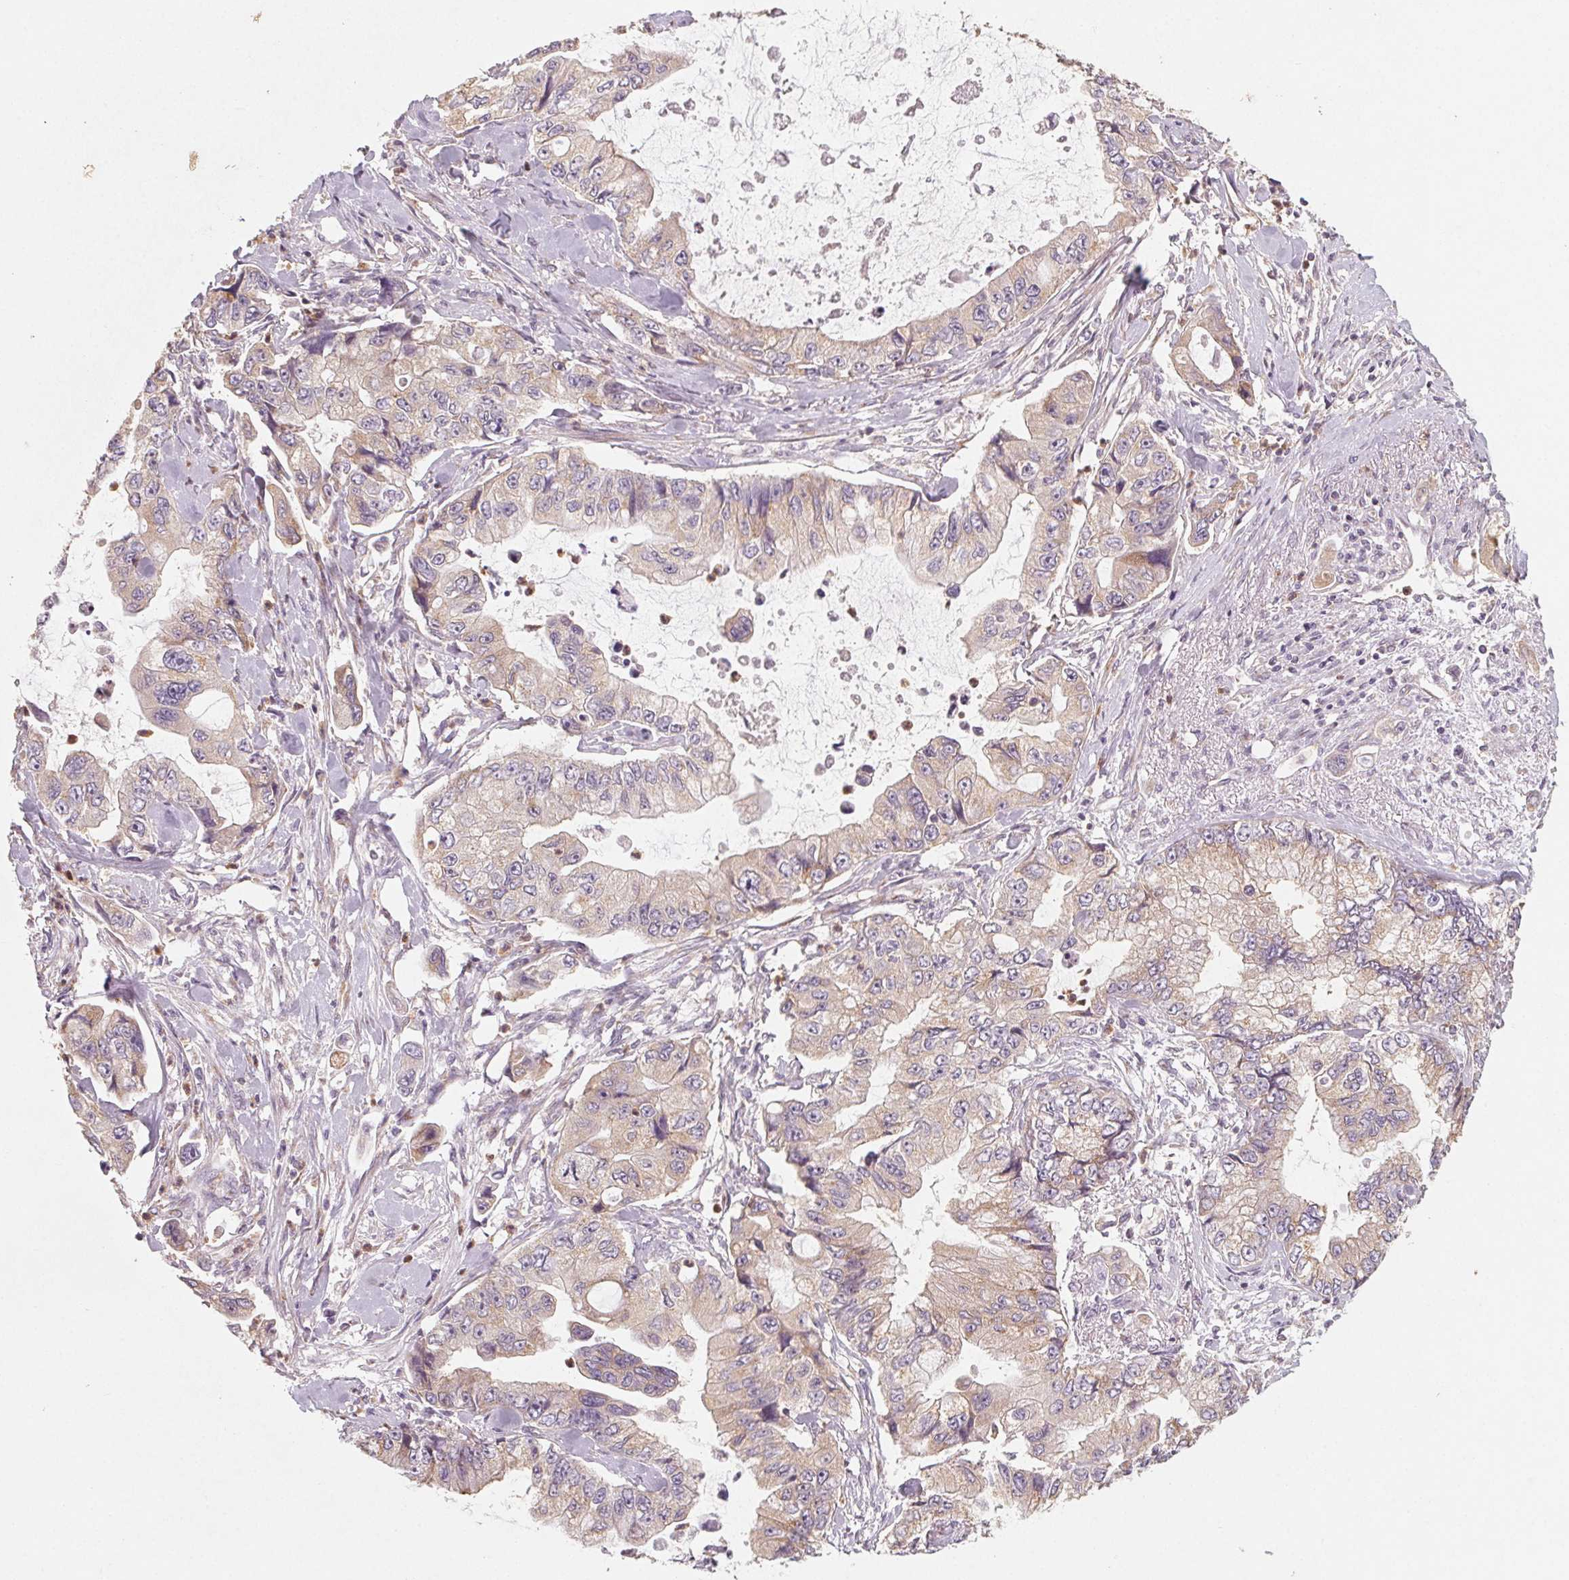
{"staining": {"intensity": "weak", "quantity": "25%-75%", "location": "cytoplasmic/membranous"}, "tissue": "stomach cancer", "cell_type": "Tumor cells", "image_type": "cancer", "snomed": [{"axis": "morphology", "description": "Adenocarcinoma, NOS"}, {"axis": "topography", "description": "Pancreas"}, {"axis": "topography", "description": "Stomach, upper"}, {"axis": "topography", "description": "Stomach"}], "caption": "Immunohistochemical staining of stomach cancer (adenocarcinoma) displays low levels of weak cytoplasmic/membranous protein expression in approximately 25%-75% of tumor cells.", "gene": "AP1S1", "patient": {"sex": "male", "age": 77}}